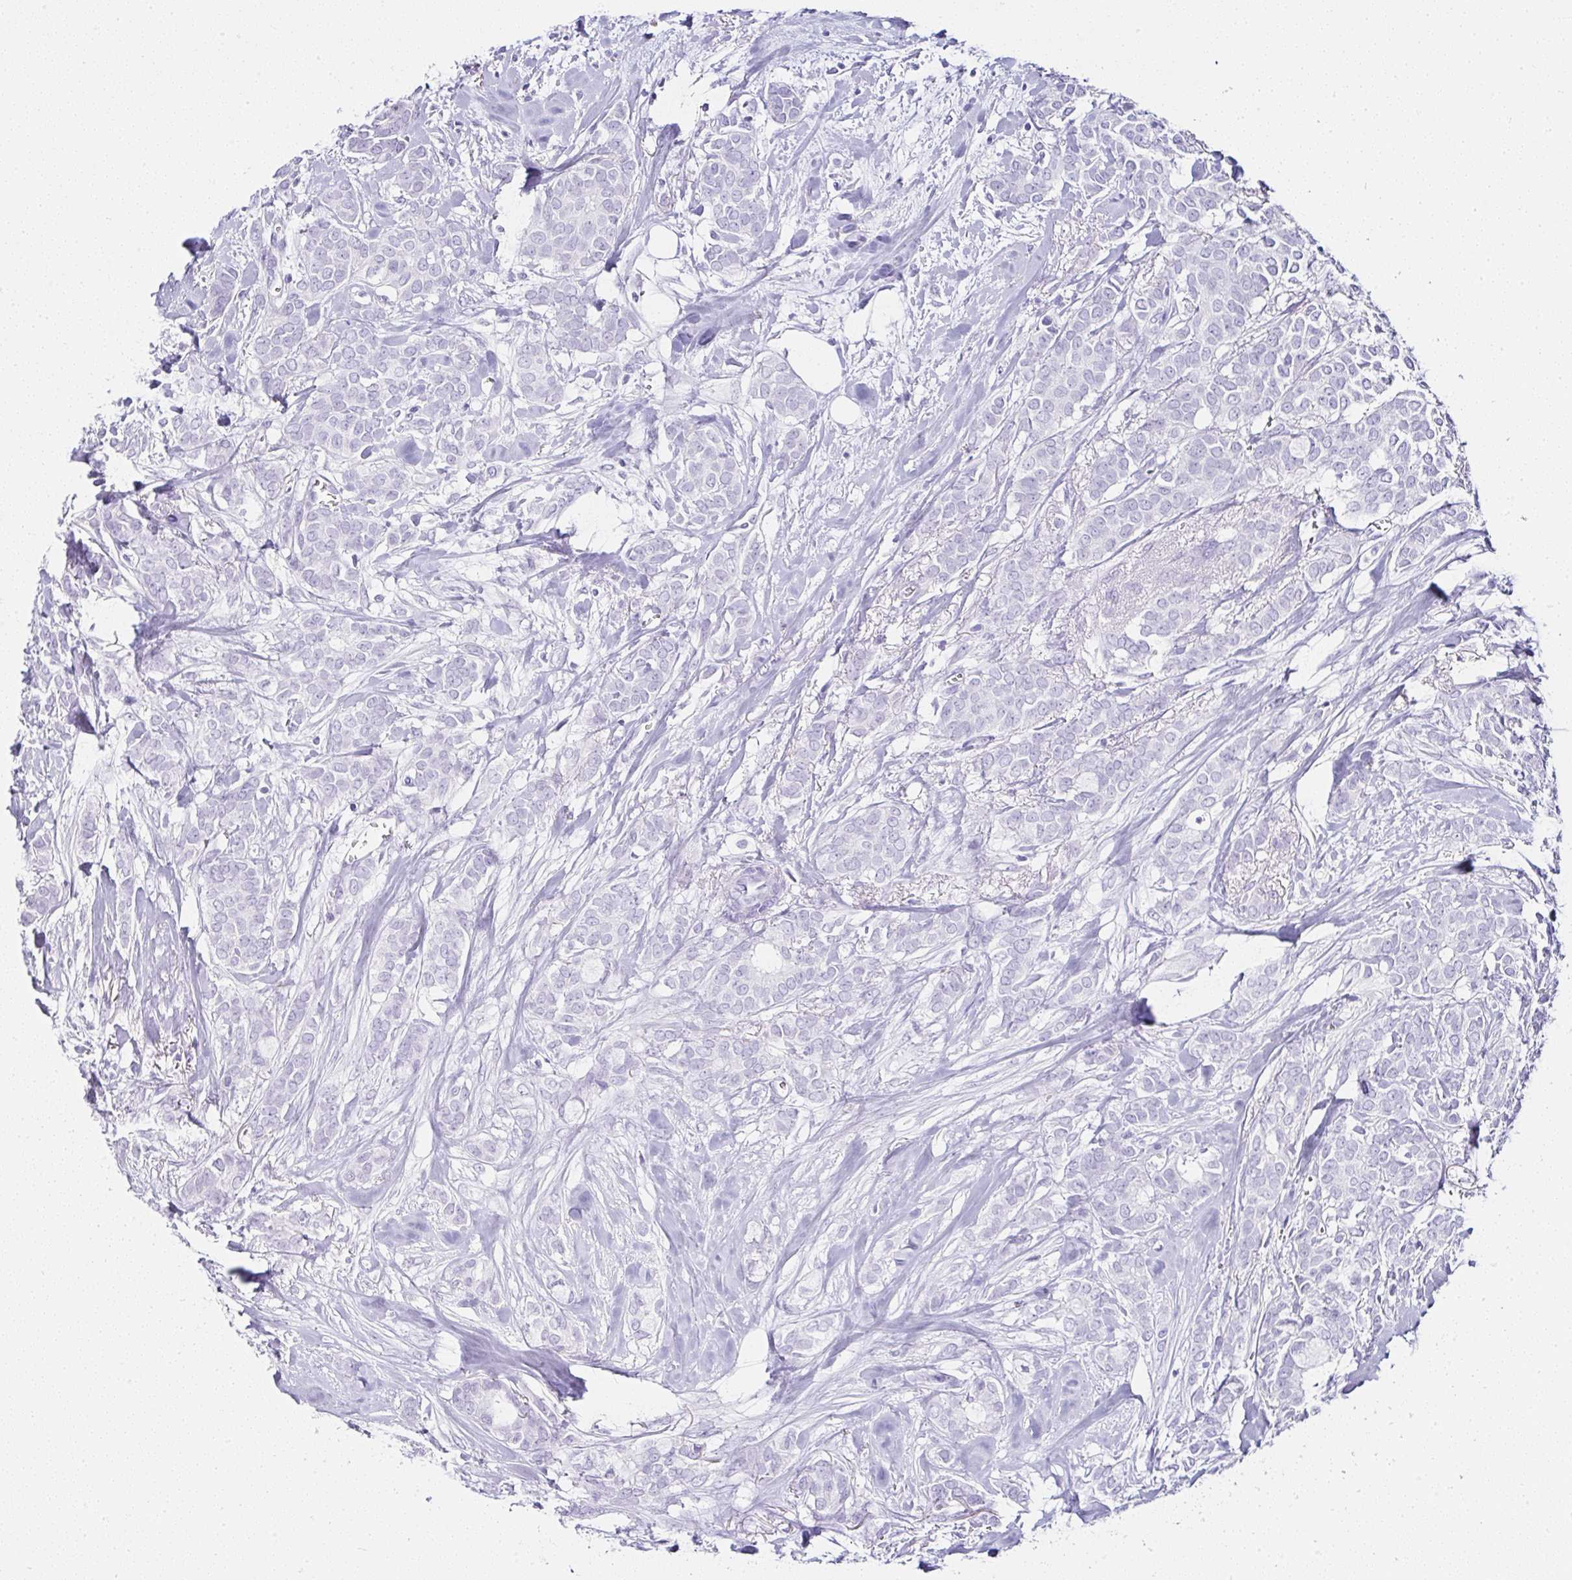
{"staining": {"intensity": "negative", "quantity": "none", "location": "none"}, "tissue": "breast cancer", "cell_type": "Tumor cells", "image_type": "cancer", "snomed": [{"axis": "morphology", "description": "Duct carcinoma"}, {"axis": "topography", "description": "Breast"}], "caption": "This image is of invasive ductal carcinoma (breast) stained with IHC to label a protein in brown with the nuclei are counter-stained blue. There is no positivity in tumor cells. The staining was performed using DAB to visualize the protein expression in brown, while the nuclei were stained in blue with hematoxylin (Magnification: 20x).", "gene": "SERPINB3", "patient": {"sex": "female", "age": 84}}